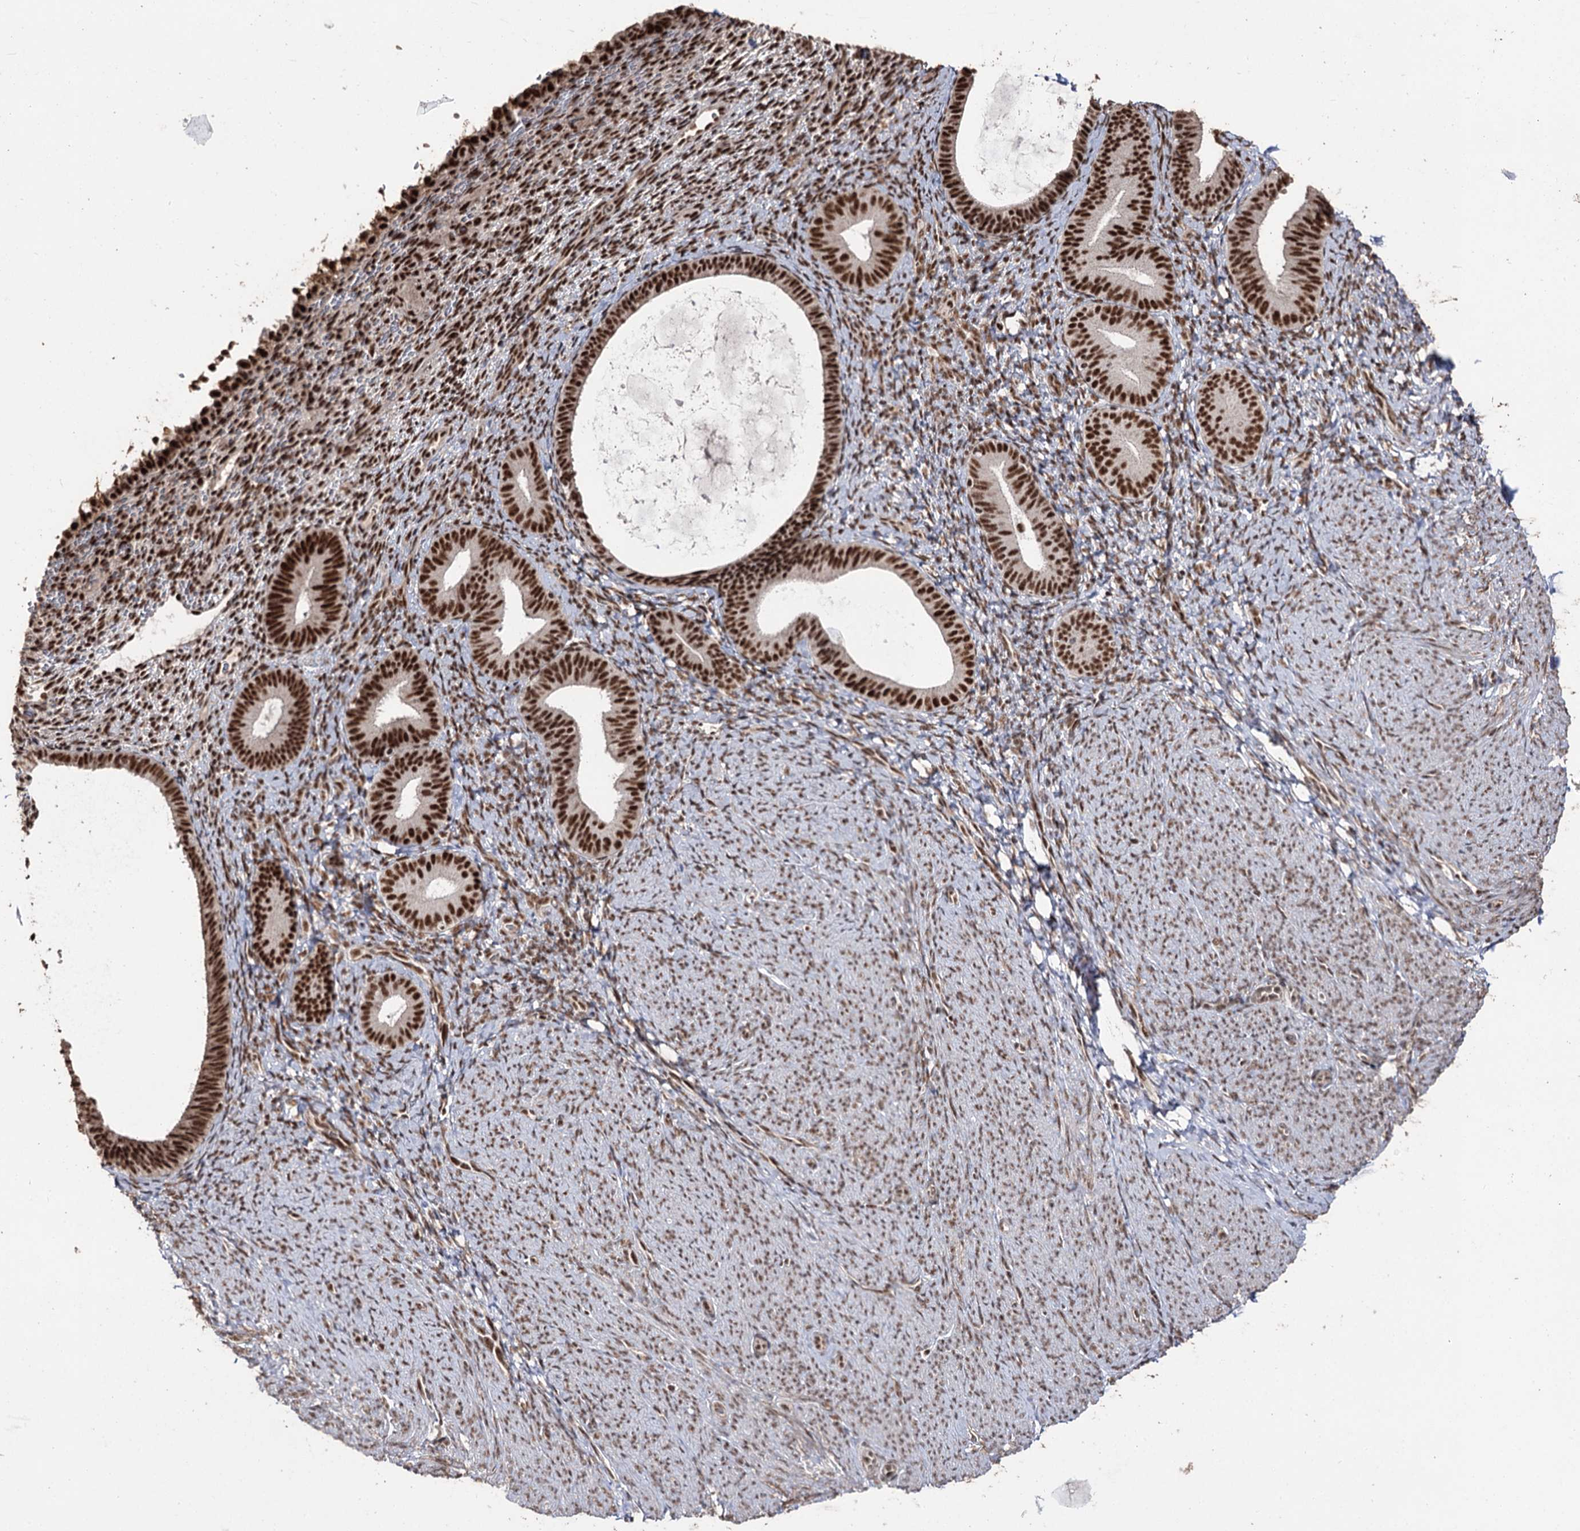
{"staining": {"intensity": "moderate", "quantity": "25%-75%", "location": "nuclear"}, "tissue": "endometrium", "cell_type": "Cells in endometrial stroma", "image_type": "normal", "snomed": [{"axis": "morphology", "description": "Normal tissue, NOS"}, {"axis": "topography", "description": "Endometrium"}], "caption": "Protein expression analysis of unremarkable human endometrium reveals moderate nuclear positivity in about 25%-75% of cells in endometrial stroma. The protein is shown in brown color, while the nuclei are stained blue.", "gene": "U2SURP", "patient": {"sex": "female", "age": 65}}